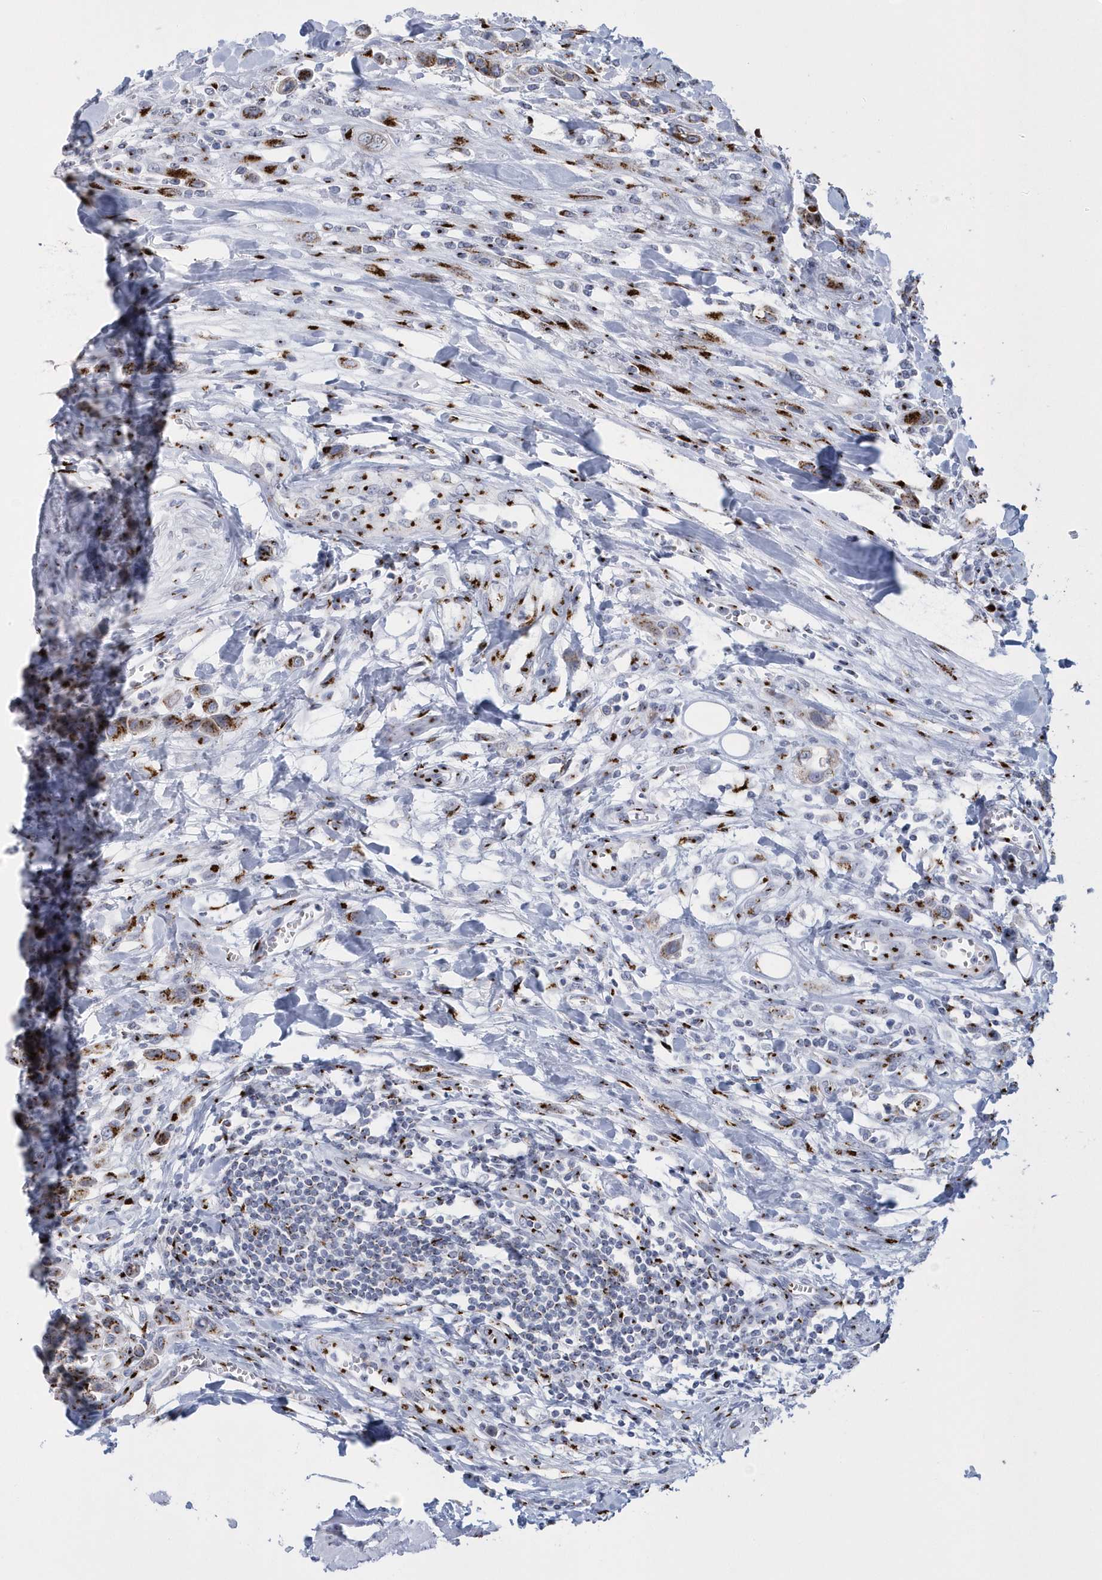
{"staining": {"intensity": "moderate", "quantity": ">75%", "location": "cytoplasmic/membranous"}, "tissue": "urothelial cancer", "cell_type": "Tumor cells", "image_type": "cancer", "snomed": [{"axis": "morphology", "description": "Urothelial carcinoma, High grade"}, {"axis": "topography", "description": "Urinary bladder"}], "caption": "A micrograph showing moderate cytoplasmic/membranous staining in about >75% of tumor cells in urothelial cancer, as visualized by brown immunohistochemical staining.", "gene": "SLX9", "patient": {"sex": "male", "age": 50}}